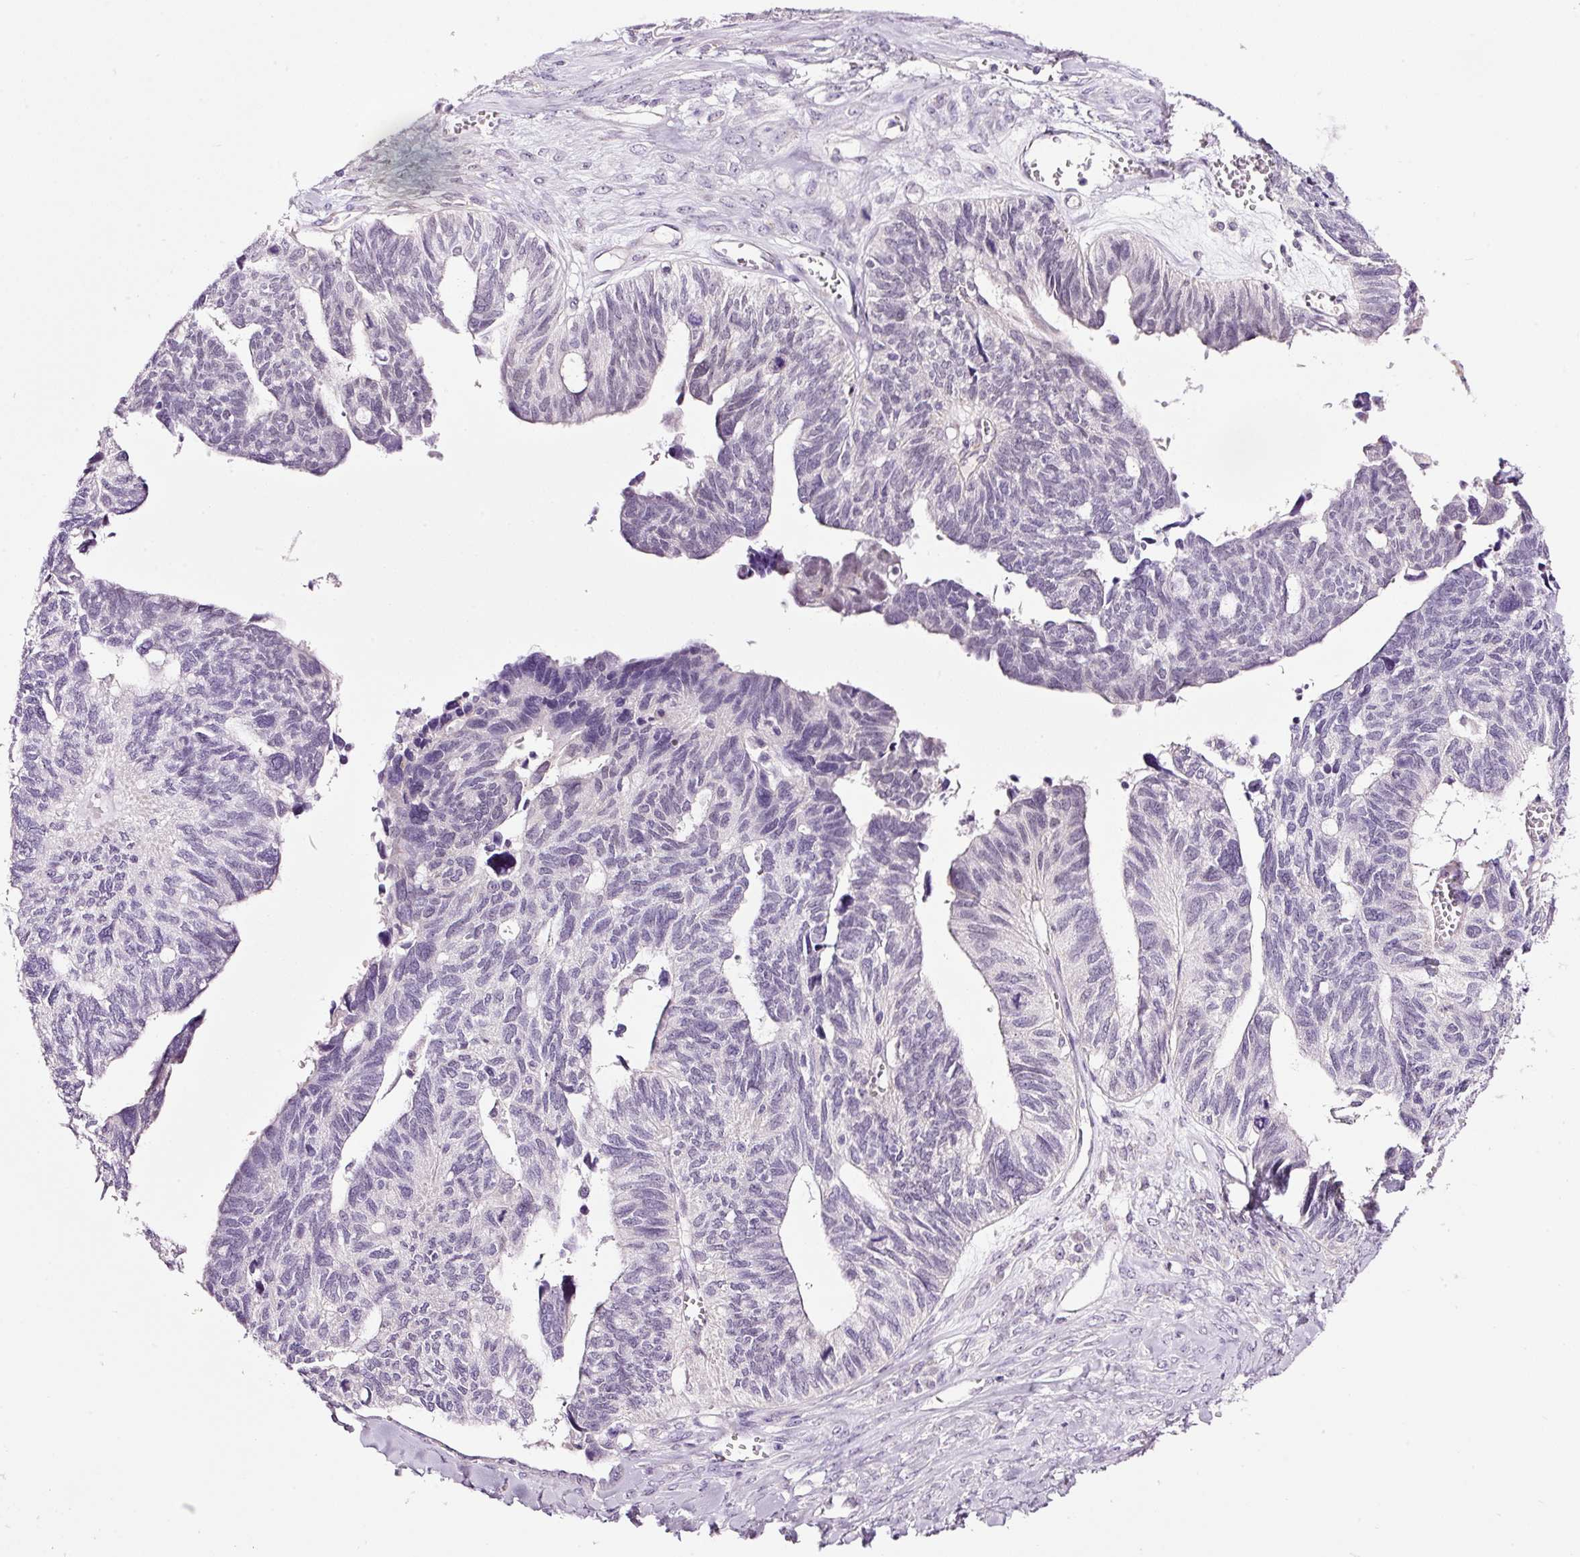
{"staining": {"intensity": "negative", "quantity": "none", "location": "none"}, "tissue": "ovarian cancer", "cell_type": "Tumor cells", "image_type": "cancer", "snomed": [{"axis": "morphology", "description": "Cystadenocarcinoma, serous, NOS"}, {"axis": "topography", "description": "Ovary"}], "caption": "This is an immunohistochemistry micrograph of ovarian cancer (serous cystadenocarcinoma). There is no expression in tumor cells.", "gene": "RTF2", "patient": {"sex": "female", "age": 79}}